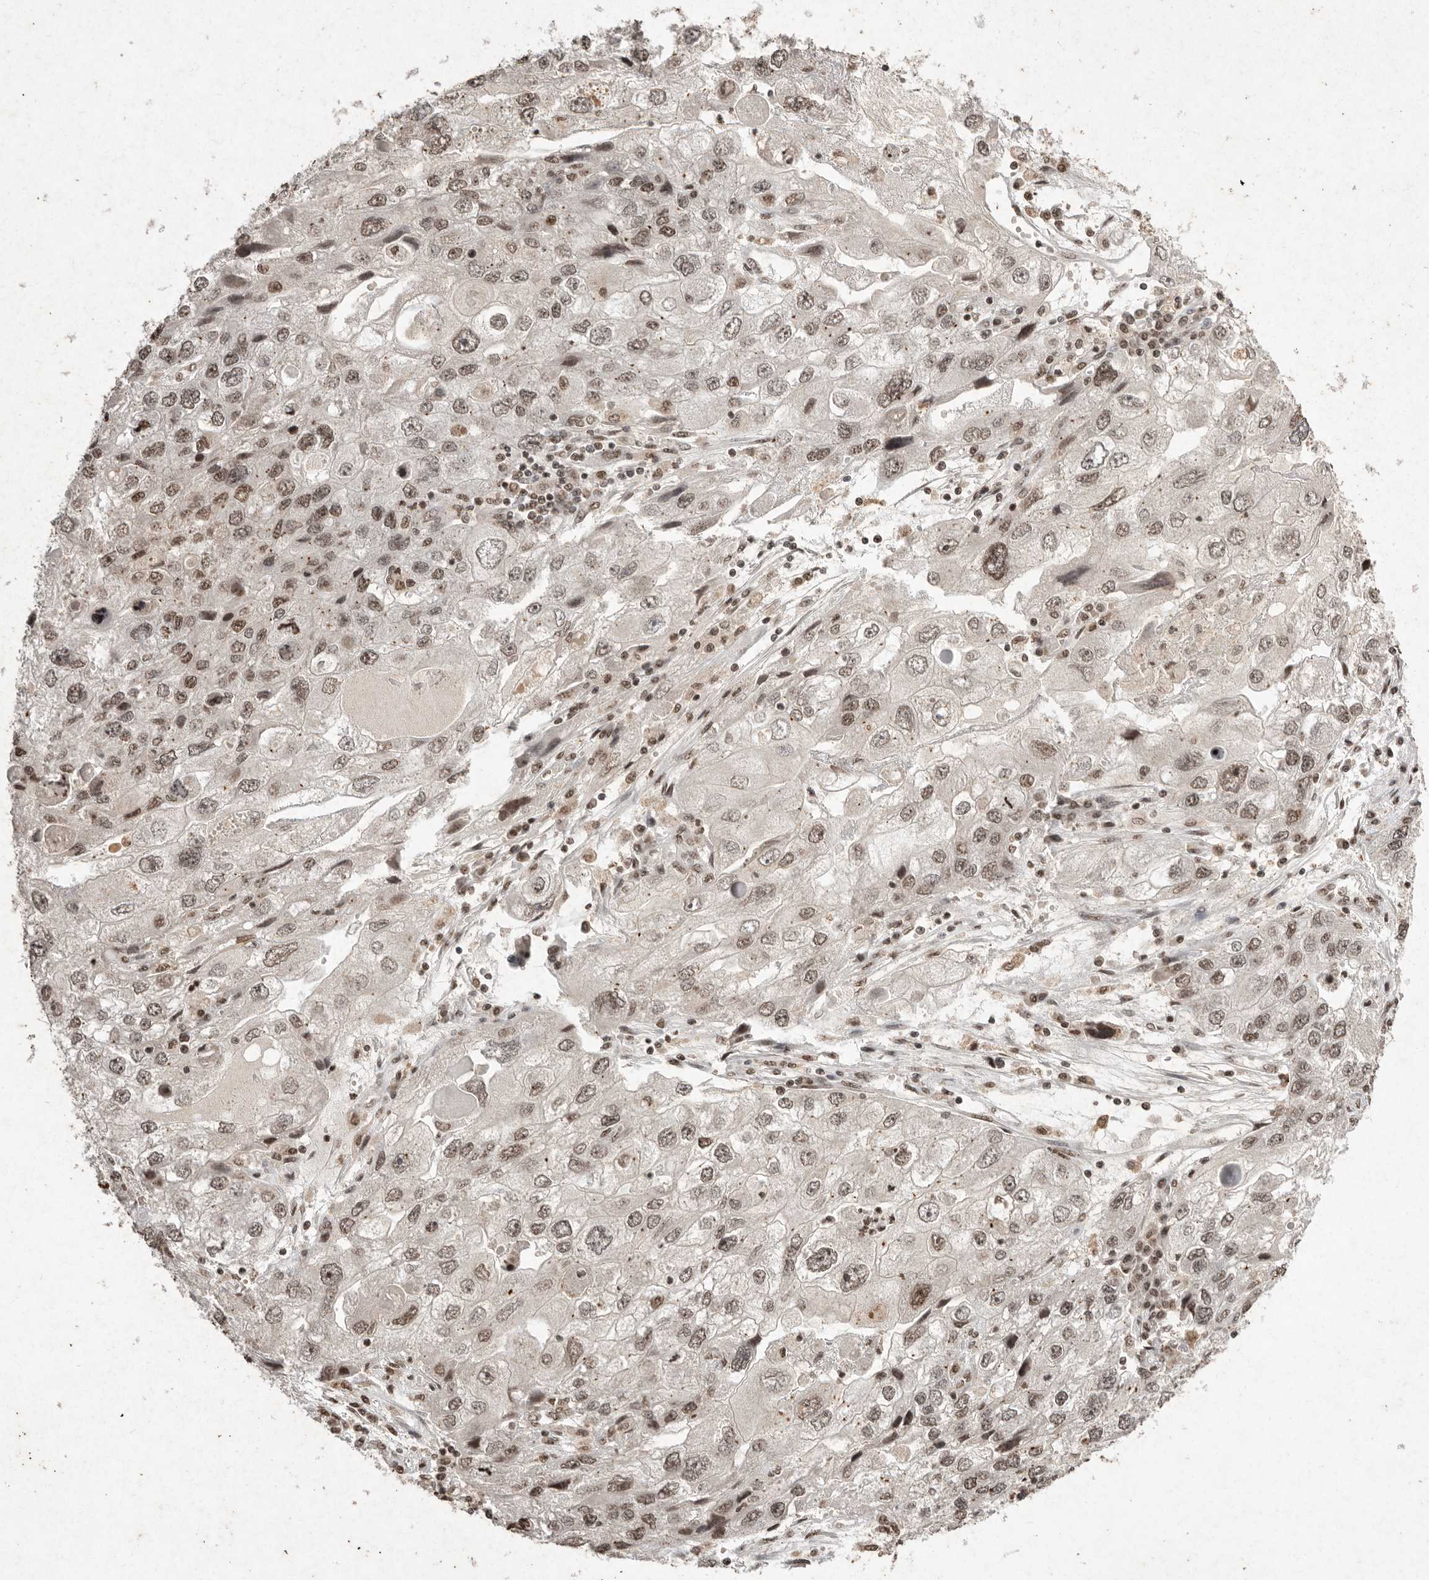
{"staining": {"intensity": "weak", "quantity": ">75%", "location": "nuclear"}, "tissue": "endometrial cancer", "cell_type": "Tumor cells", "image_type": "cancer", "snomed": [{"axis": "morphology", "description": "Adenocarcinoma, NOS"}, {"axis": "topography", "description": "Endometrium"}], "caption": "IHC (DAB (3,3'-diaminobenzidine)) staining of endometrial adenocarcinoma demonstrates weak nuclear protein staining in approximately >75% of tumor cells. The protein of interest is shown in brown color, while the nuclei are stained blue.", "gene": "NKX3-2", "patient": {"sex": "female", "age": 49}}